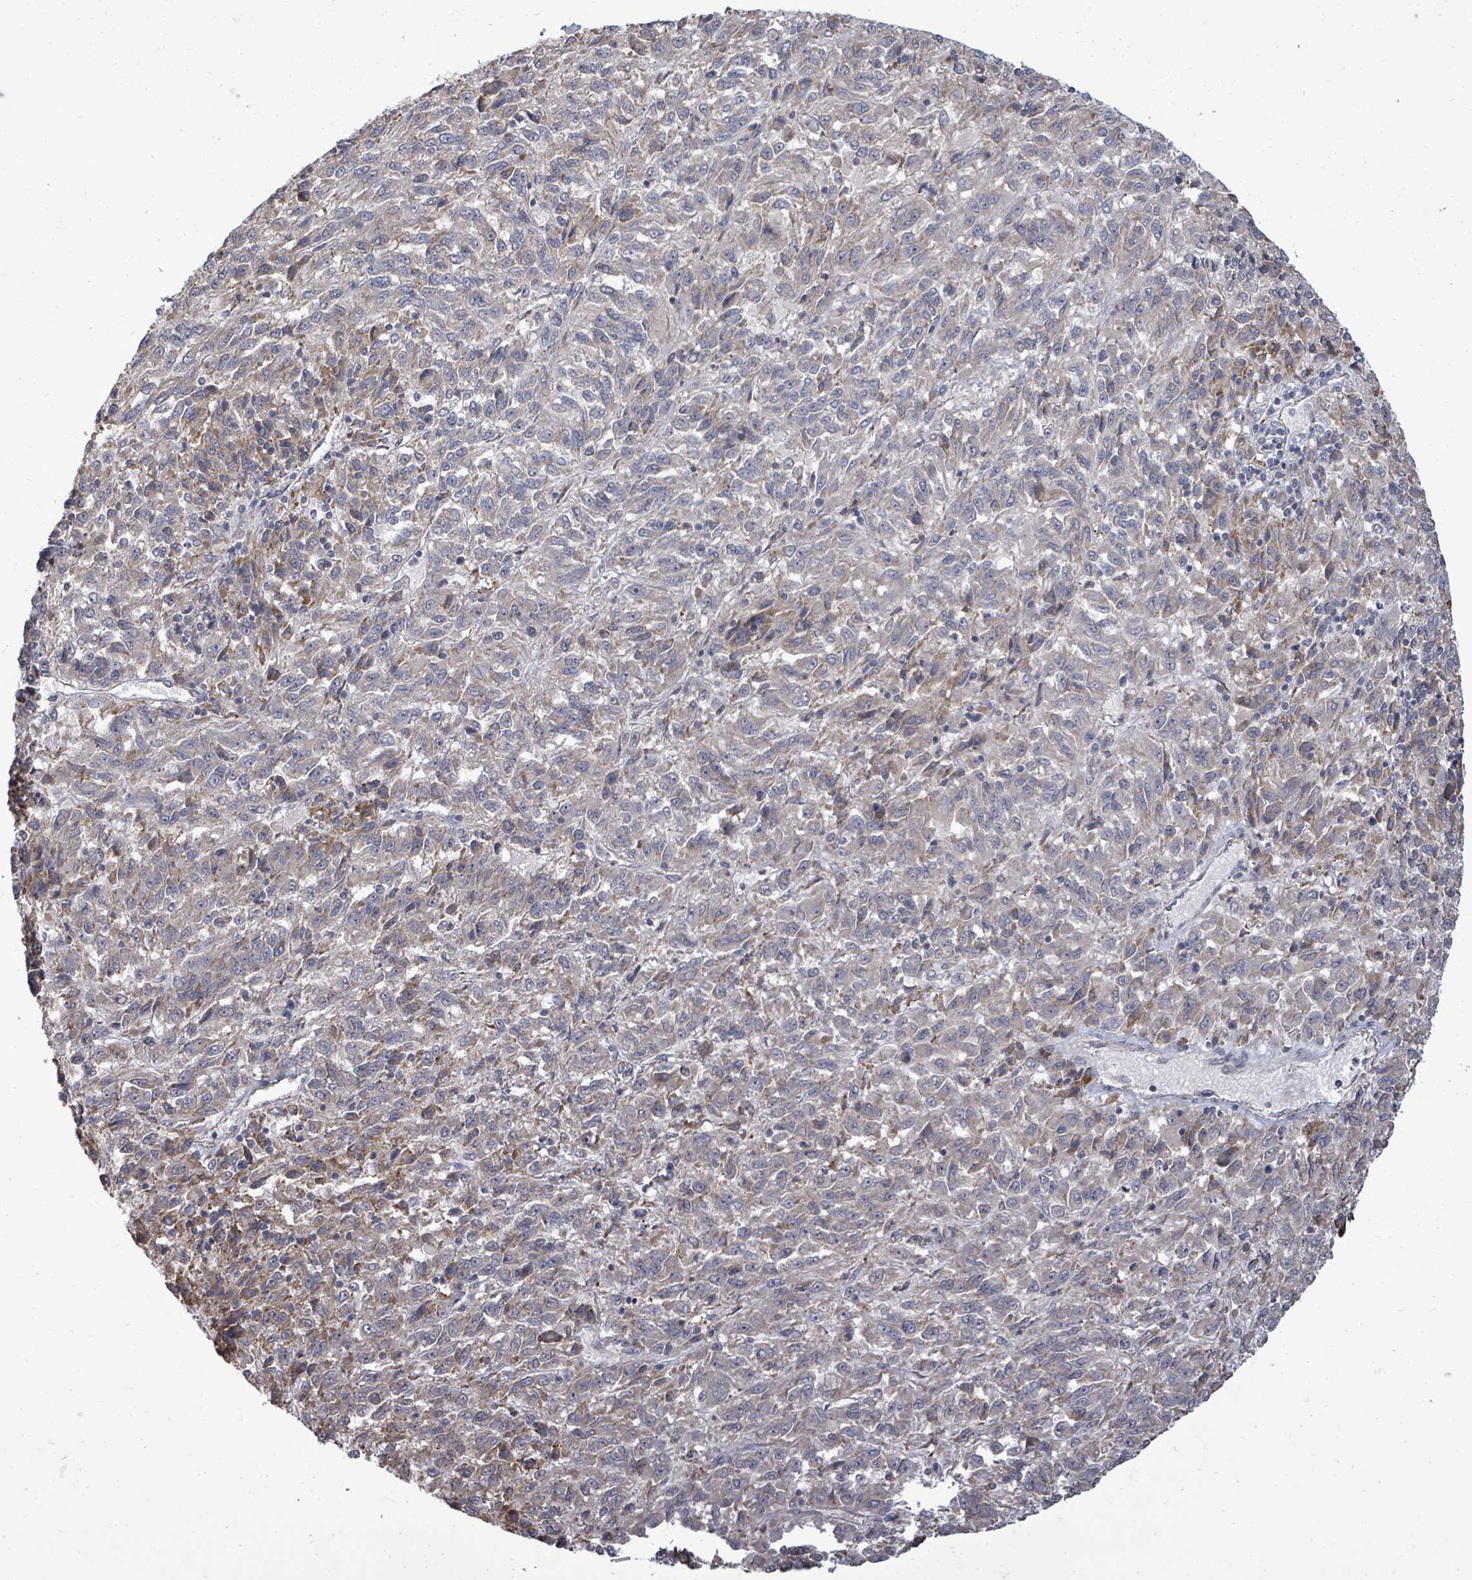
{"staining": {"intensity": "weak", "quantity": "<25%", "location": "cytoplasmic/membranous"}, "tissue": "melanoma", "cell_type": "Tumor cells", "image_type": "cancer", "snomed": [{"axis": "morphology", "description": "Malignant melanoma, Metastatic site"}, {"axis": "topography", "description": "Lung"}], "caption": "There is no significant expression in tumor cells of malignant melanoma (metastatic site).", "gene": "POMGNT2", "patient": {"sex": "male", "age": 64}}